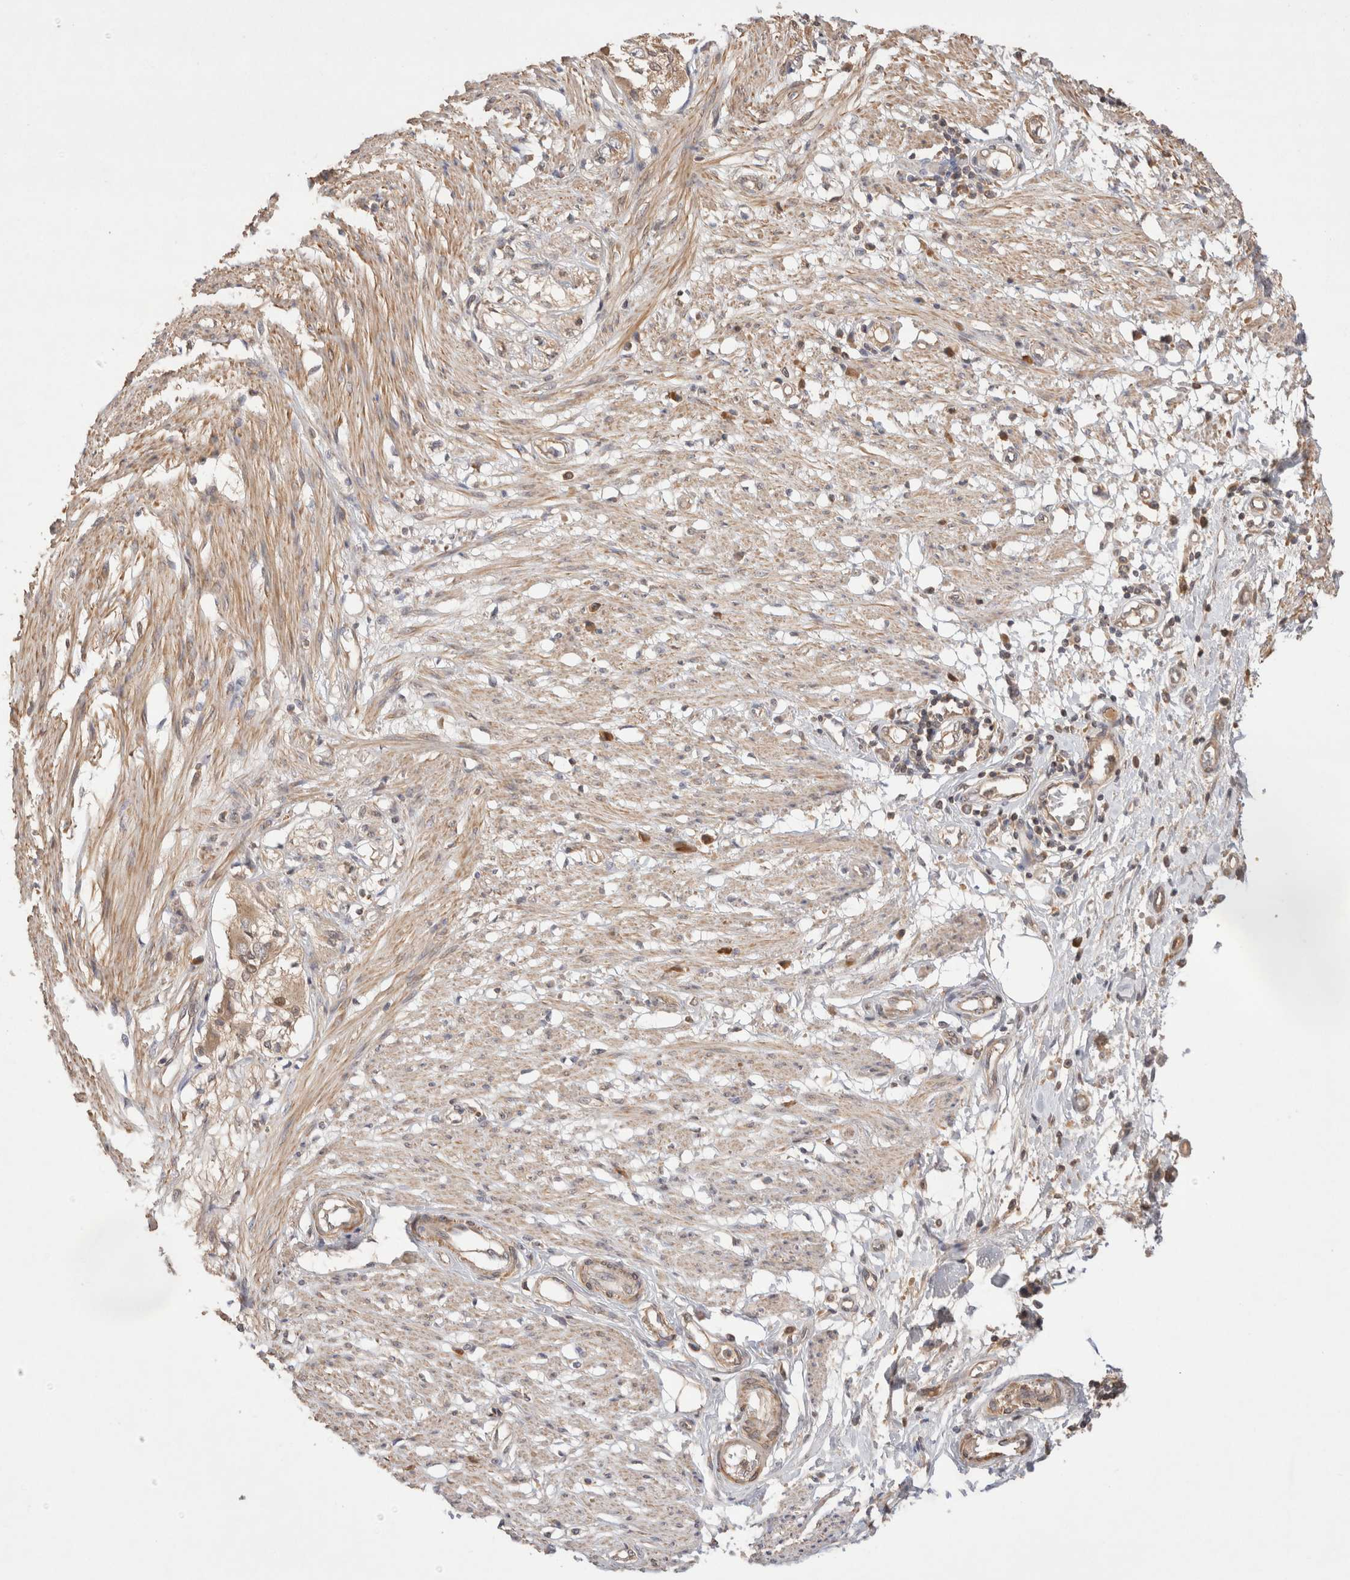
{"staining": {"intensity": "moderate", "quantity": ">75%", "location": "cytoplasmic/membranous"}, "tissue": "smooth muscle", "cell_type": "Smooth muscle cells", "image_type": "normal", "snomed": [{"axis": "morphology", "description": "Normal tissue, NOS"}, {"axis": "morphology", "description": "Adenocarcinoma, NOS"}, {"axis": "topography", "description": "Smooth muscle"}, {"axis": "topography", "description": "Colon"}], "caption": "Brown immunohistochemical staining in unremarkable smooth muscle demonstrates moderate cytoplasmic/membranous staining in about >75% of smooth muscle cells.", "gene": "CARNMT1", "patient": {"sex": "male", "age": 14}}